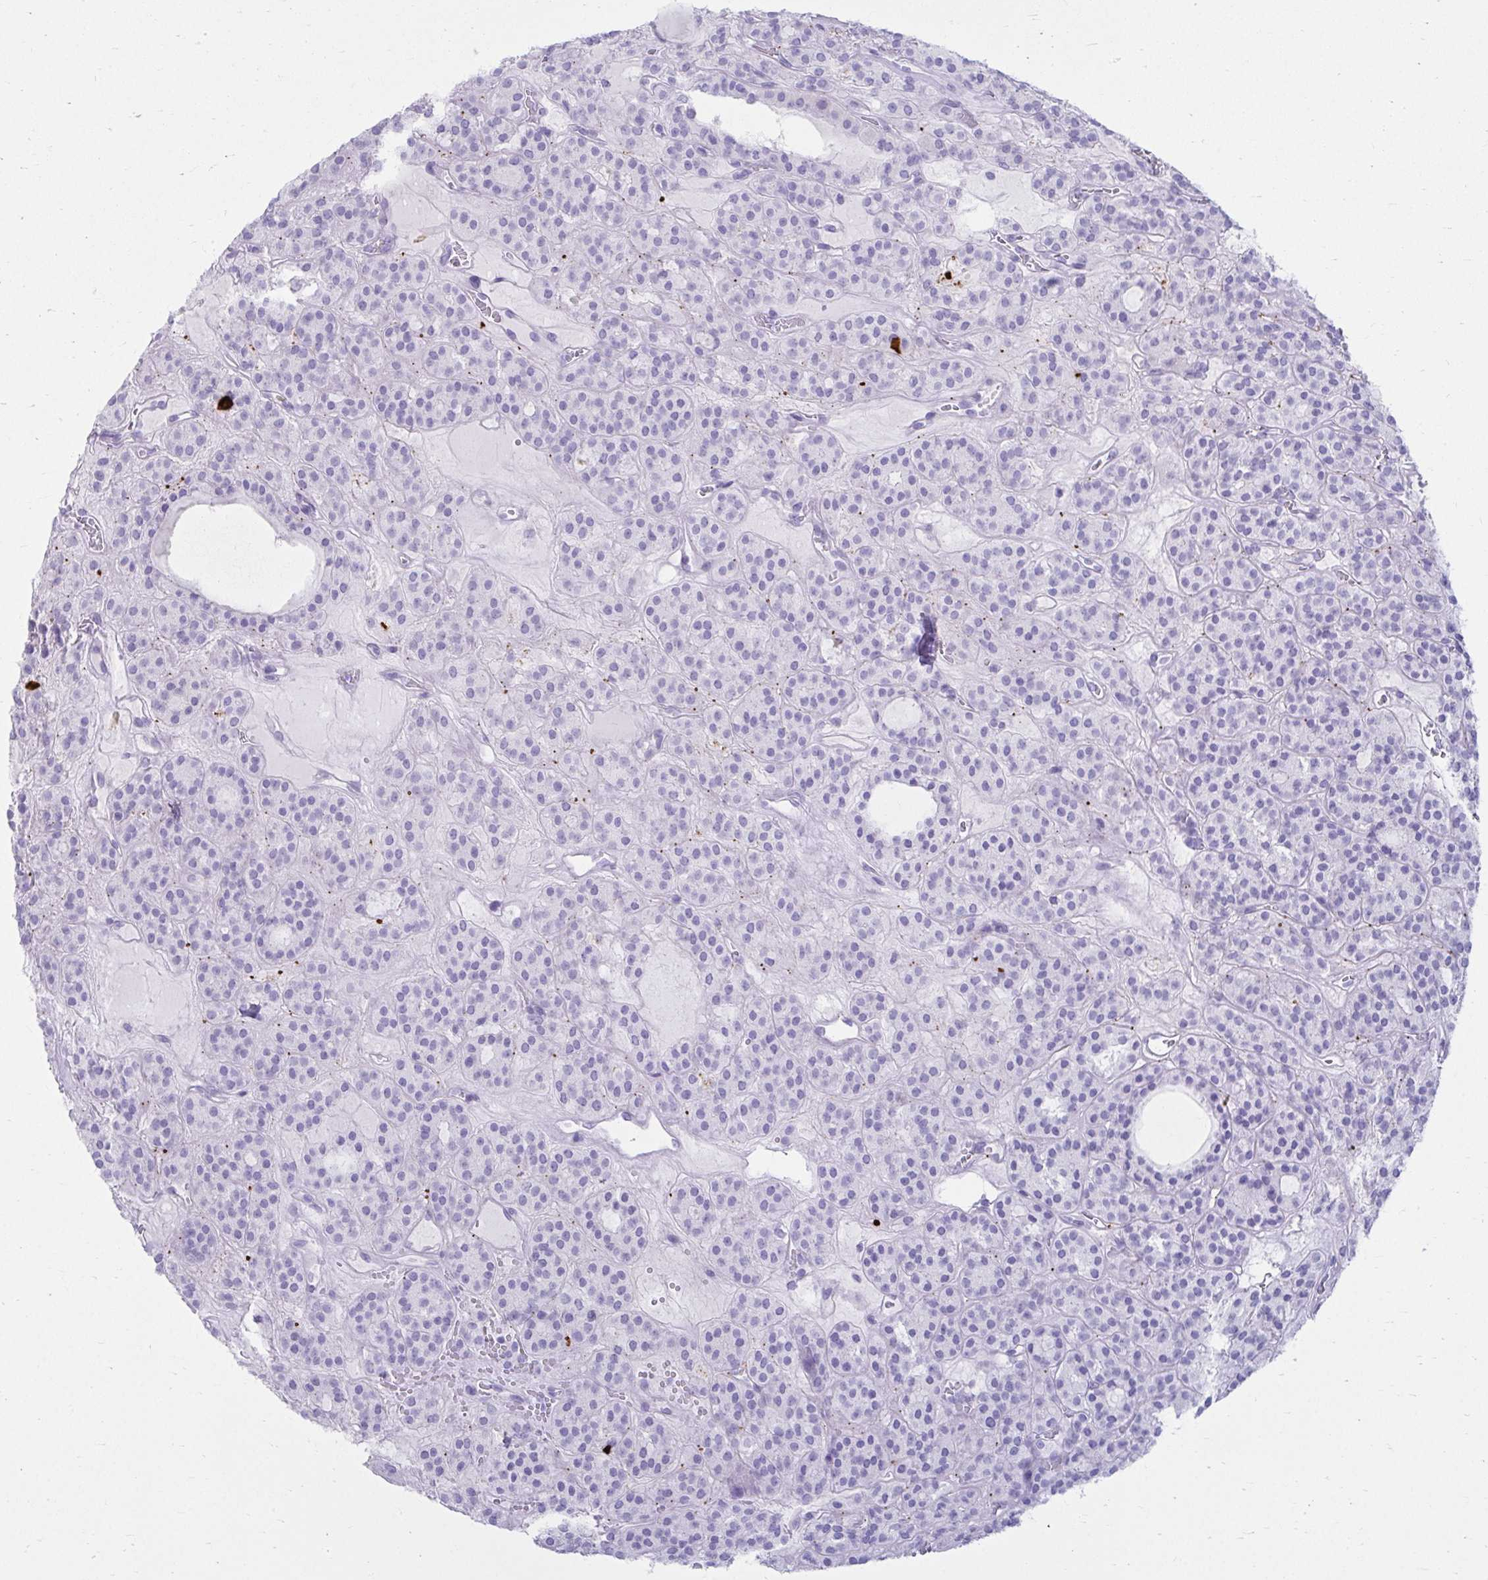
{"staining": {"intensity": "negative", "quantity": "none", "location": "none"}, "tissue": "thyroid cancer", "cell_type": "Tumor cells", "image_type": "cancer", "snomed": [{"axis": "morphology", "description": "Follicular adenoma carcinoma, NOS"}, {"axis": "topography", "description": "Thyroid gland"}], "caption": "High magnification brightfield microscopy of thyroid cancer (follicular adenoma carcinoma) stained with DAB (3,3'-diaminobenzidine) (brown) and counterstained with hematoxylin (blue): tumor cells show no significant positivity. (Stains: DAB IHC with hematoxylin counter stain, Microscopy: brightfield microscopy at high magnification).", "gene": "ATP4B", "patient": {"sex": "female", "age": 63}}